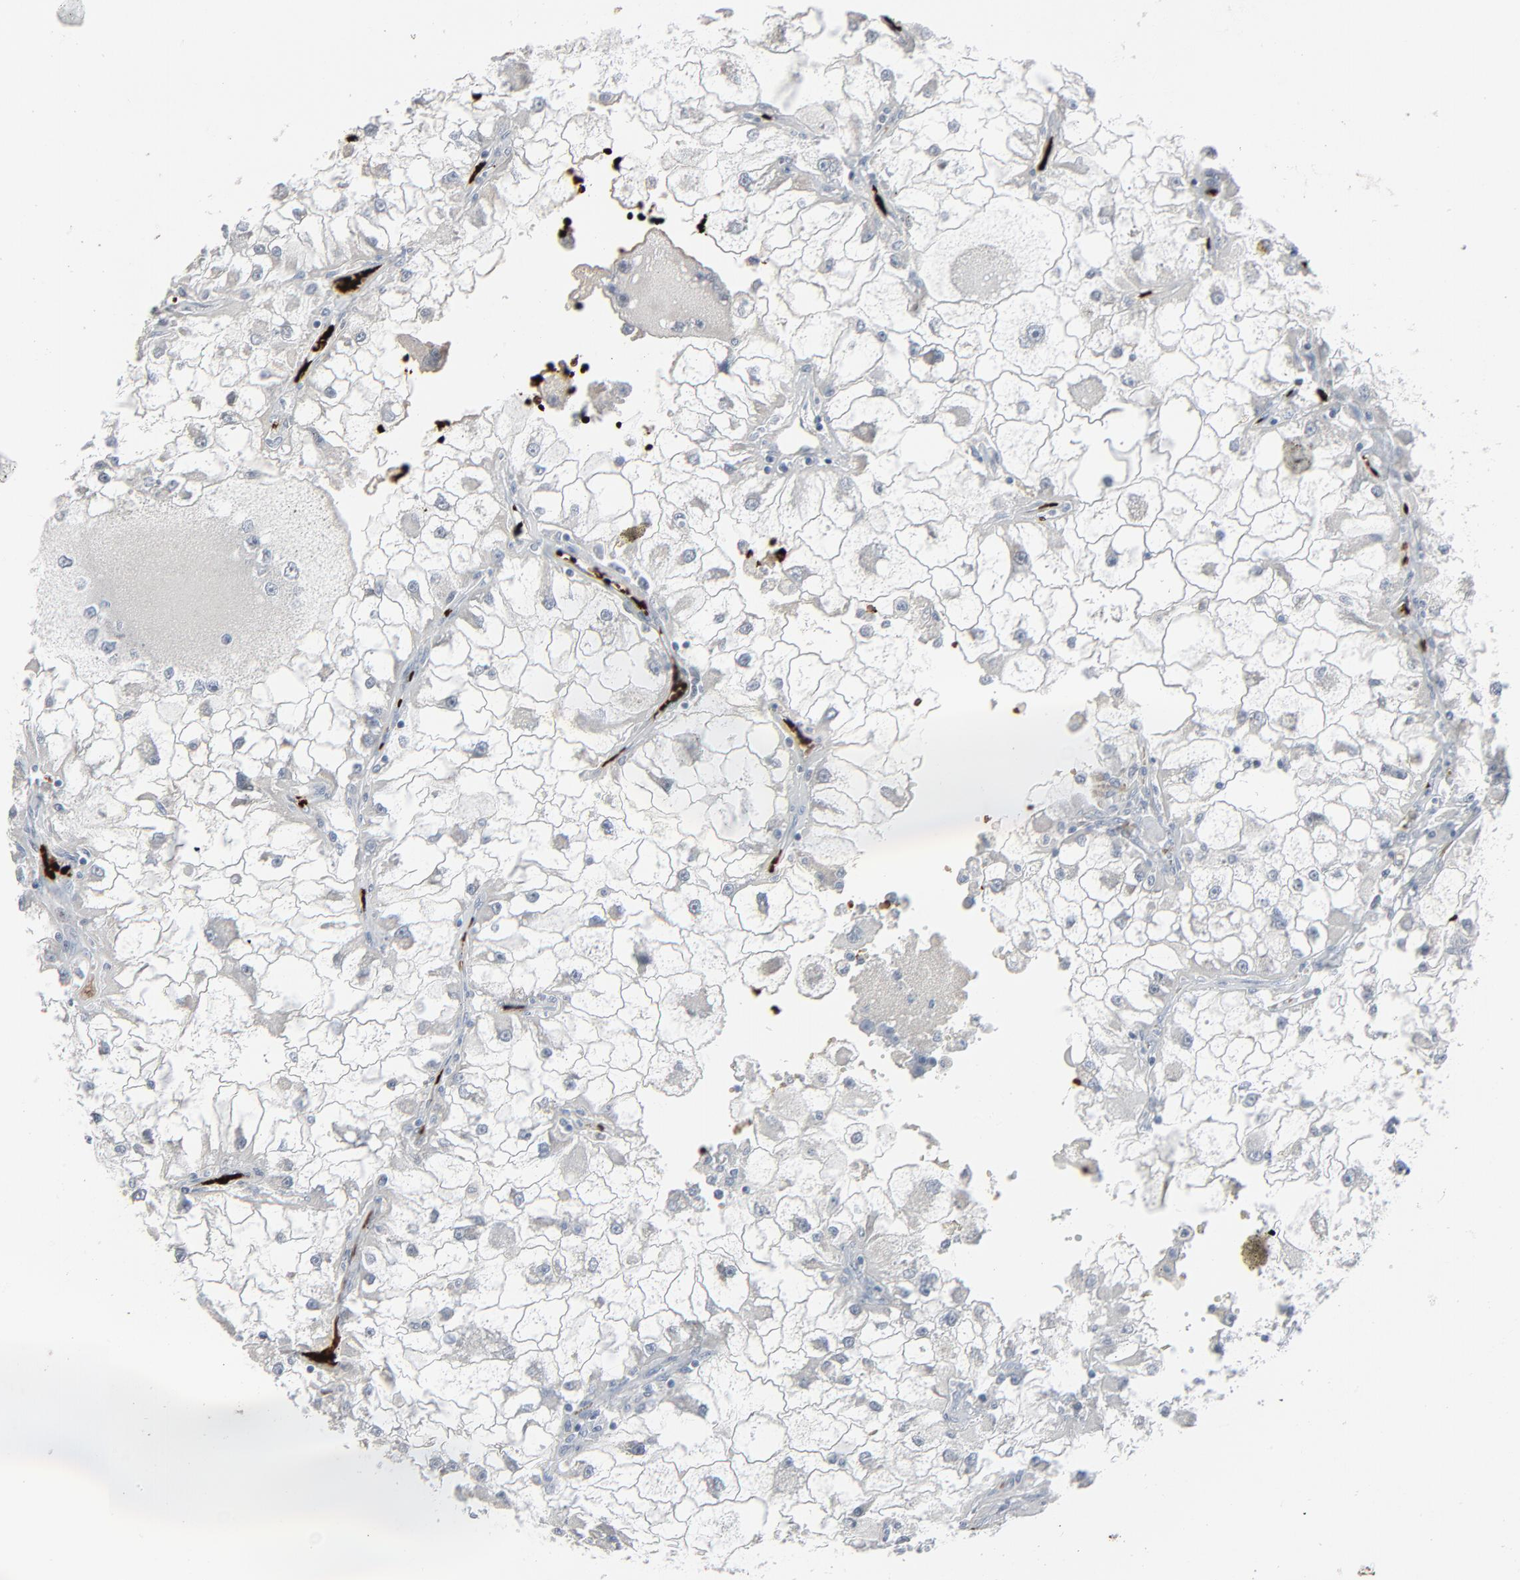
{"staining": {"intensity": "negative", "quantity": "none", "location": "none"}, "tissue": "renal cancer", "cell_type": "Tumor cells", "image_type": "cancer", "snomed": [{"axis": "morphology", "description": "Adenocarcinoma, NOS"}, {"axis": "topography", "description": "Kidney"}], "caption": "There is no significant positivity in tumor cells of renal cancer (adenocarcinoma).", "gene": "SAGE1", "patient": {"sex": "female", "age": 73}}